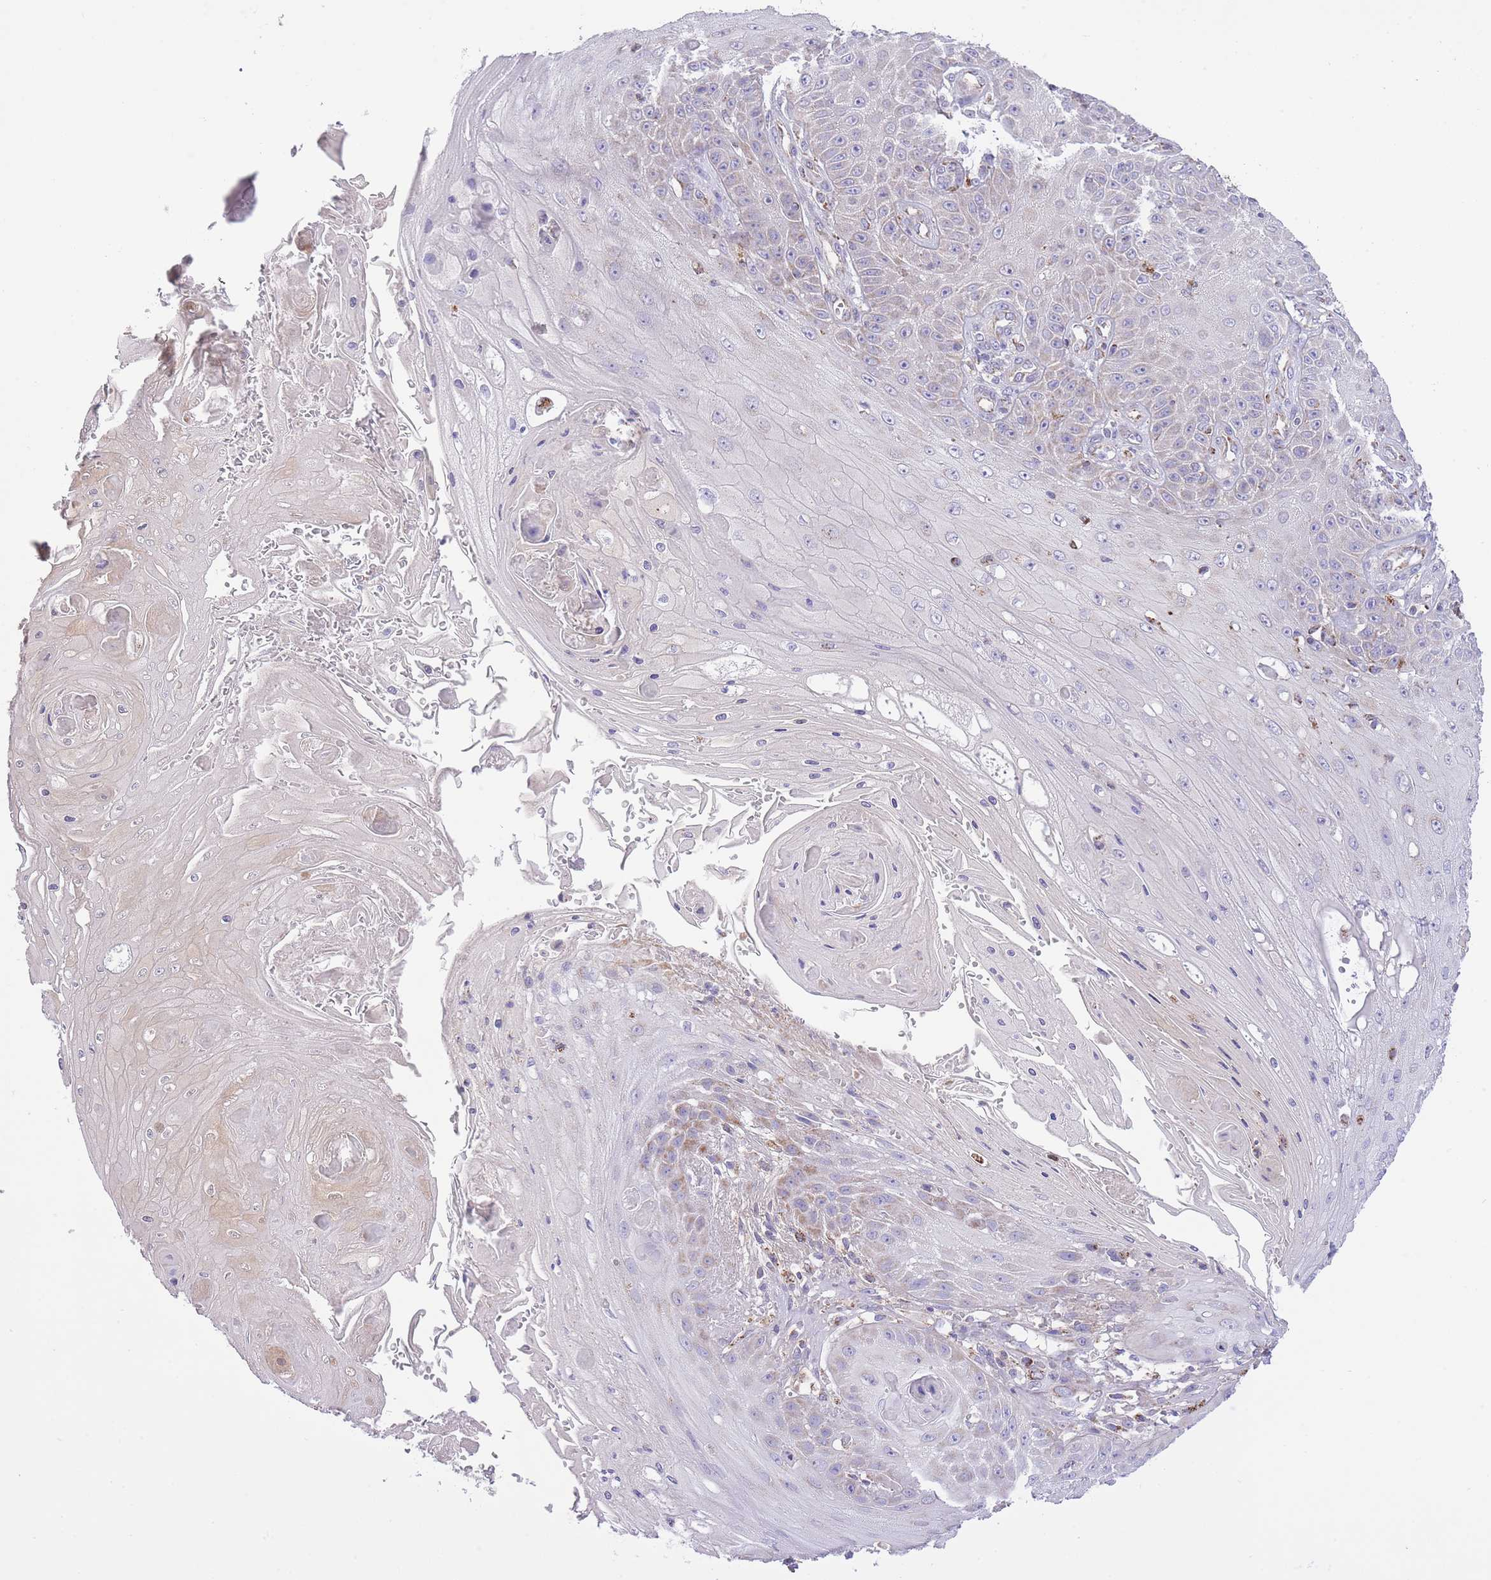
{"staining": {"intensity": "negative", "quantity": "none", "location": "none"}, "tissue": "skin cancer", "cell_type": "Tumor cells", "image_type": "cancer", "snomed": [{"axis": "morphology", "description": "Squamous cell carcinoma, NOS"}, {"axis": "topography", "description": "Skin"}], "caption": "The immunohistochemistry (IHC) histopathology image has no significant positivity in tumor cells of skin squamous cell carcinoma tissue. (DAB (3,3'-diaminobenzidine) immunohistochemistry (IHC), high magnification).", "gene": "ST3GAL3", "patient": {"sex": "male", "age": 70}}